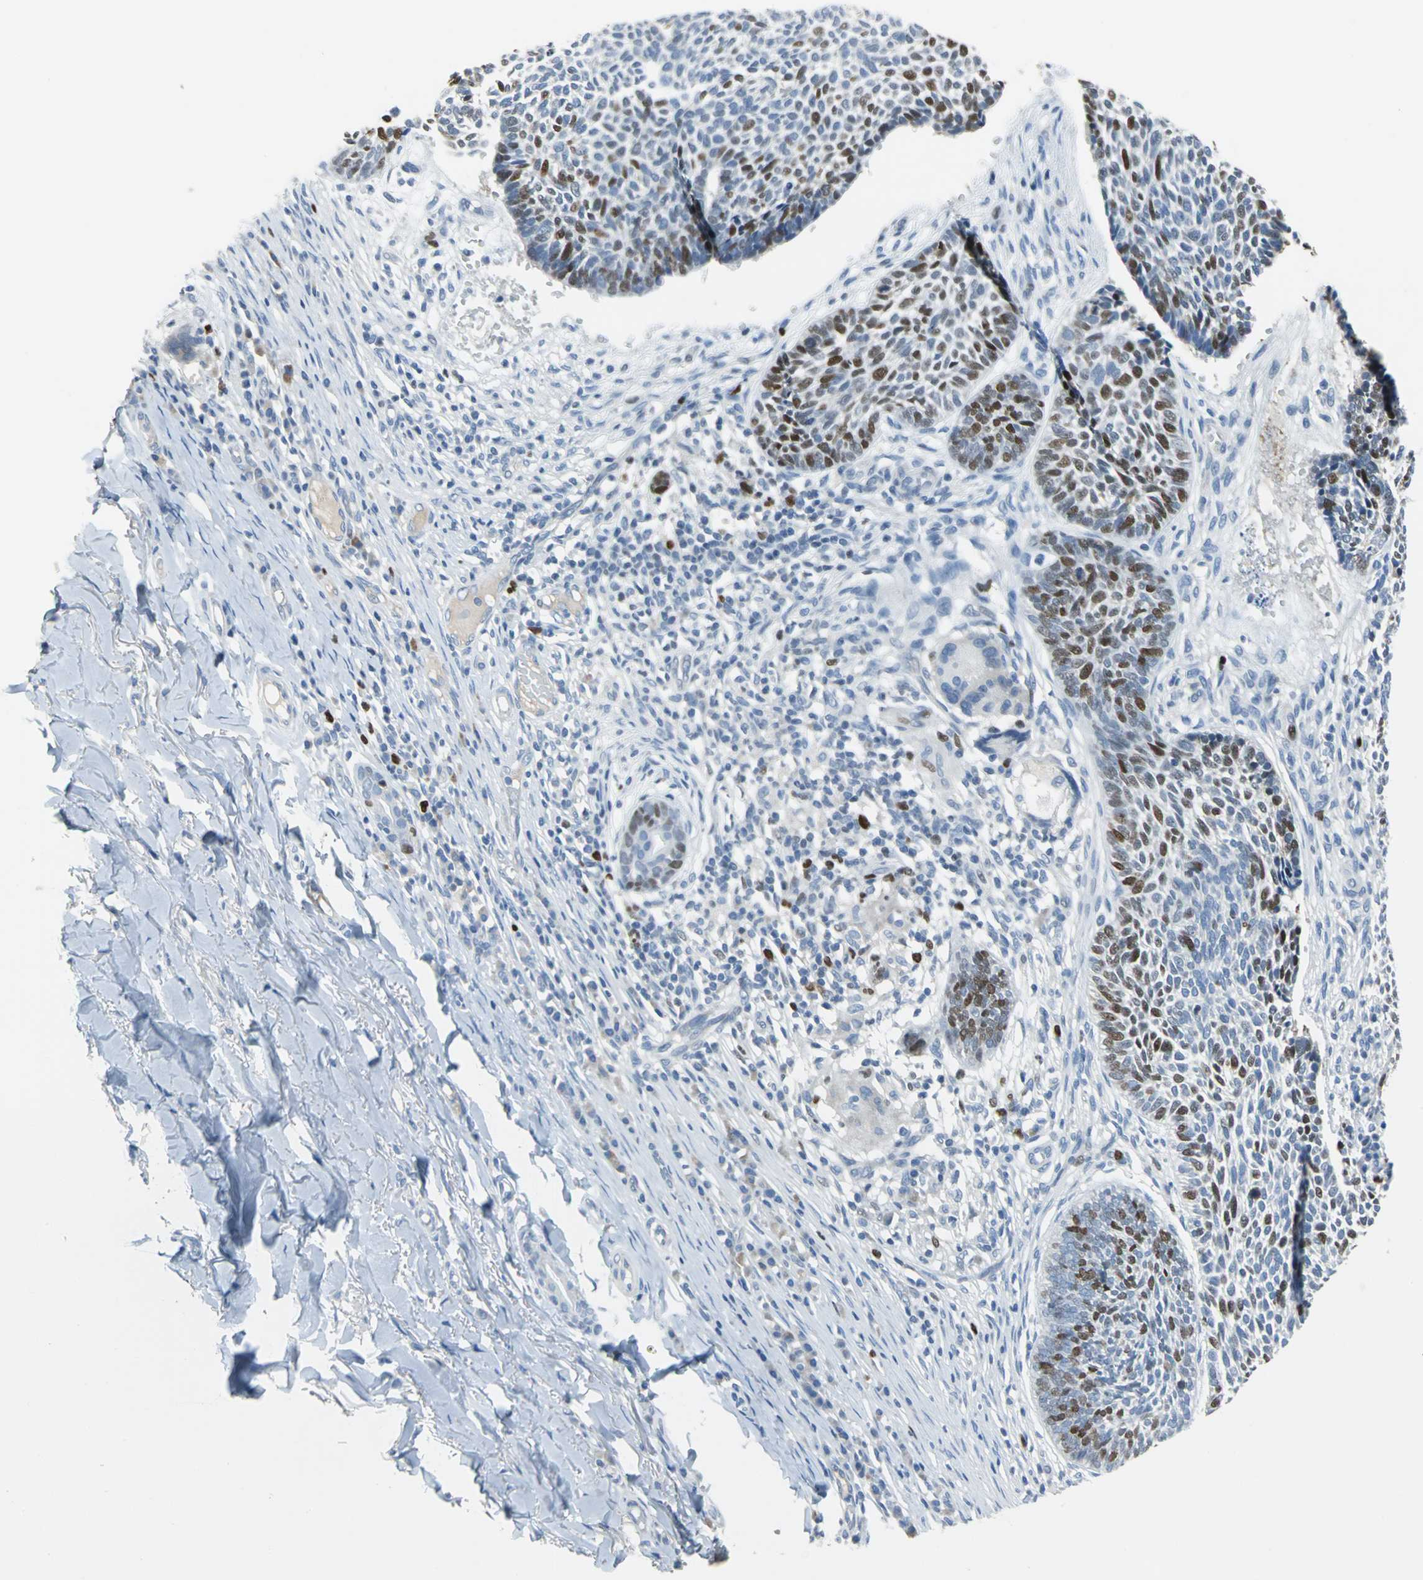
{"staining": {"intensity": "moderate", "quantity": "25%-75%", "location": "nuclear"}, "tissue": "skin cancer", "cell_type": "Tumor cells", "image_type": "cancer", "snomed": [{"axis": "morphology", "description": "Normal tissue, NOS"}, {"axis": "morphology", "description": "Basal cell carcinoma"}, {"axis": "topography", "description": "Skin"}], "caption": "Skin cancer (basal cell carcinoma) stained for a protein exhibits moderate nuclear positivity in tumor cells.", "gene": "MCM3", "patient": {"sex": "male", "age": 87}}